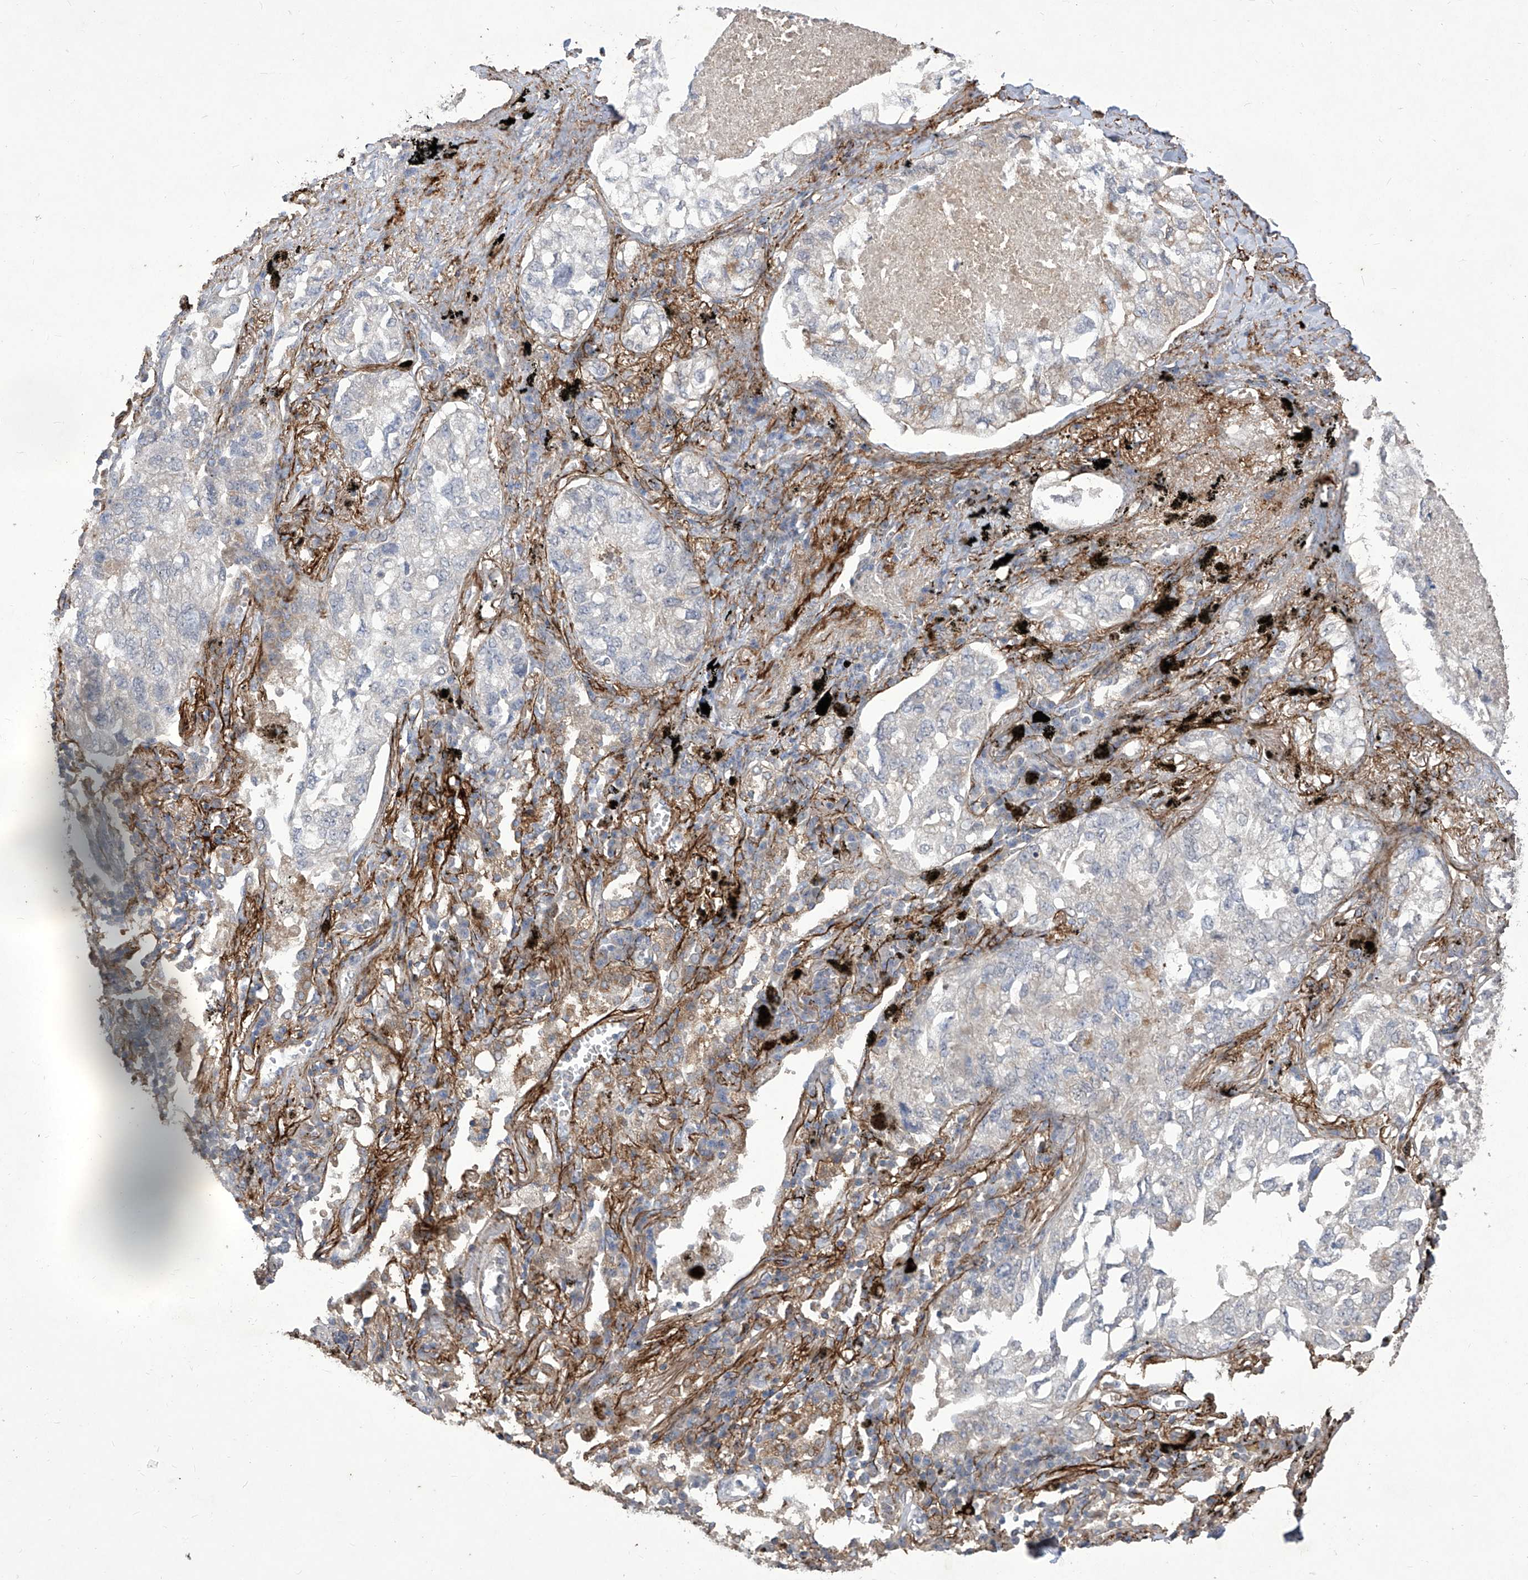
{"staining": {"intensity": "negative", "quantity": "none", "location": "none"}, "tissue": "lung cancer", "cell_type": "Tumor cells", "image_type": "cancer", "snomed": [{"axis": "morphology", "description": "Adenocarcinoma, NOS"}, {"axis": "topography", "description": "Lung"}], "caption": "IHC histopathology image of human lung cancer (adenocarcinoma) stained for a protein (brown), which displays no positivity in tumor cells.", "gene": "TXNIP", "patient": {"sex": "male", "age": 65}}